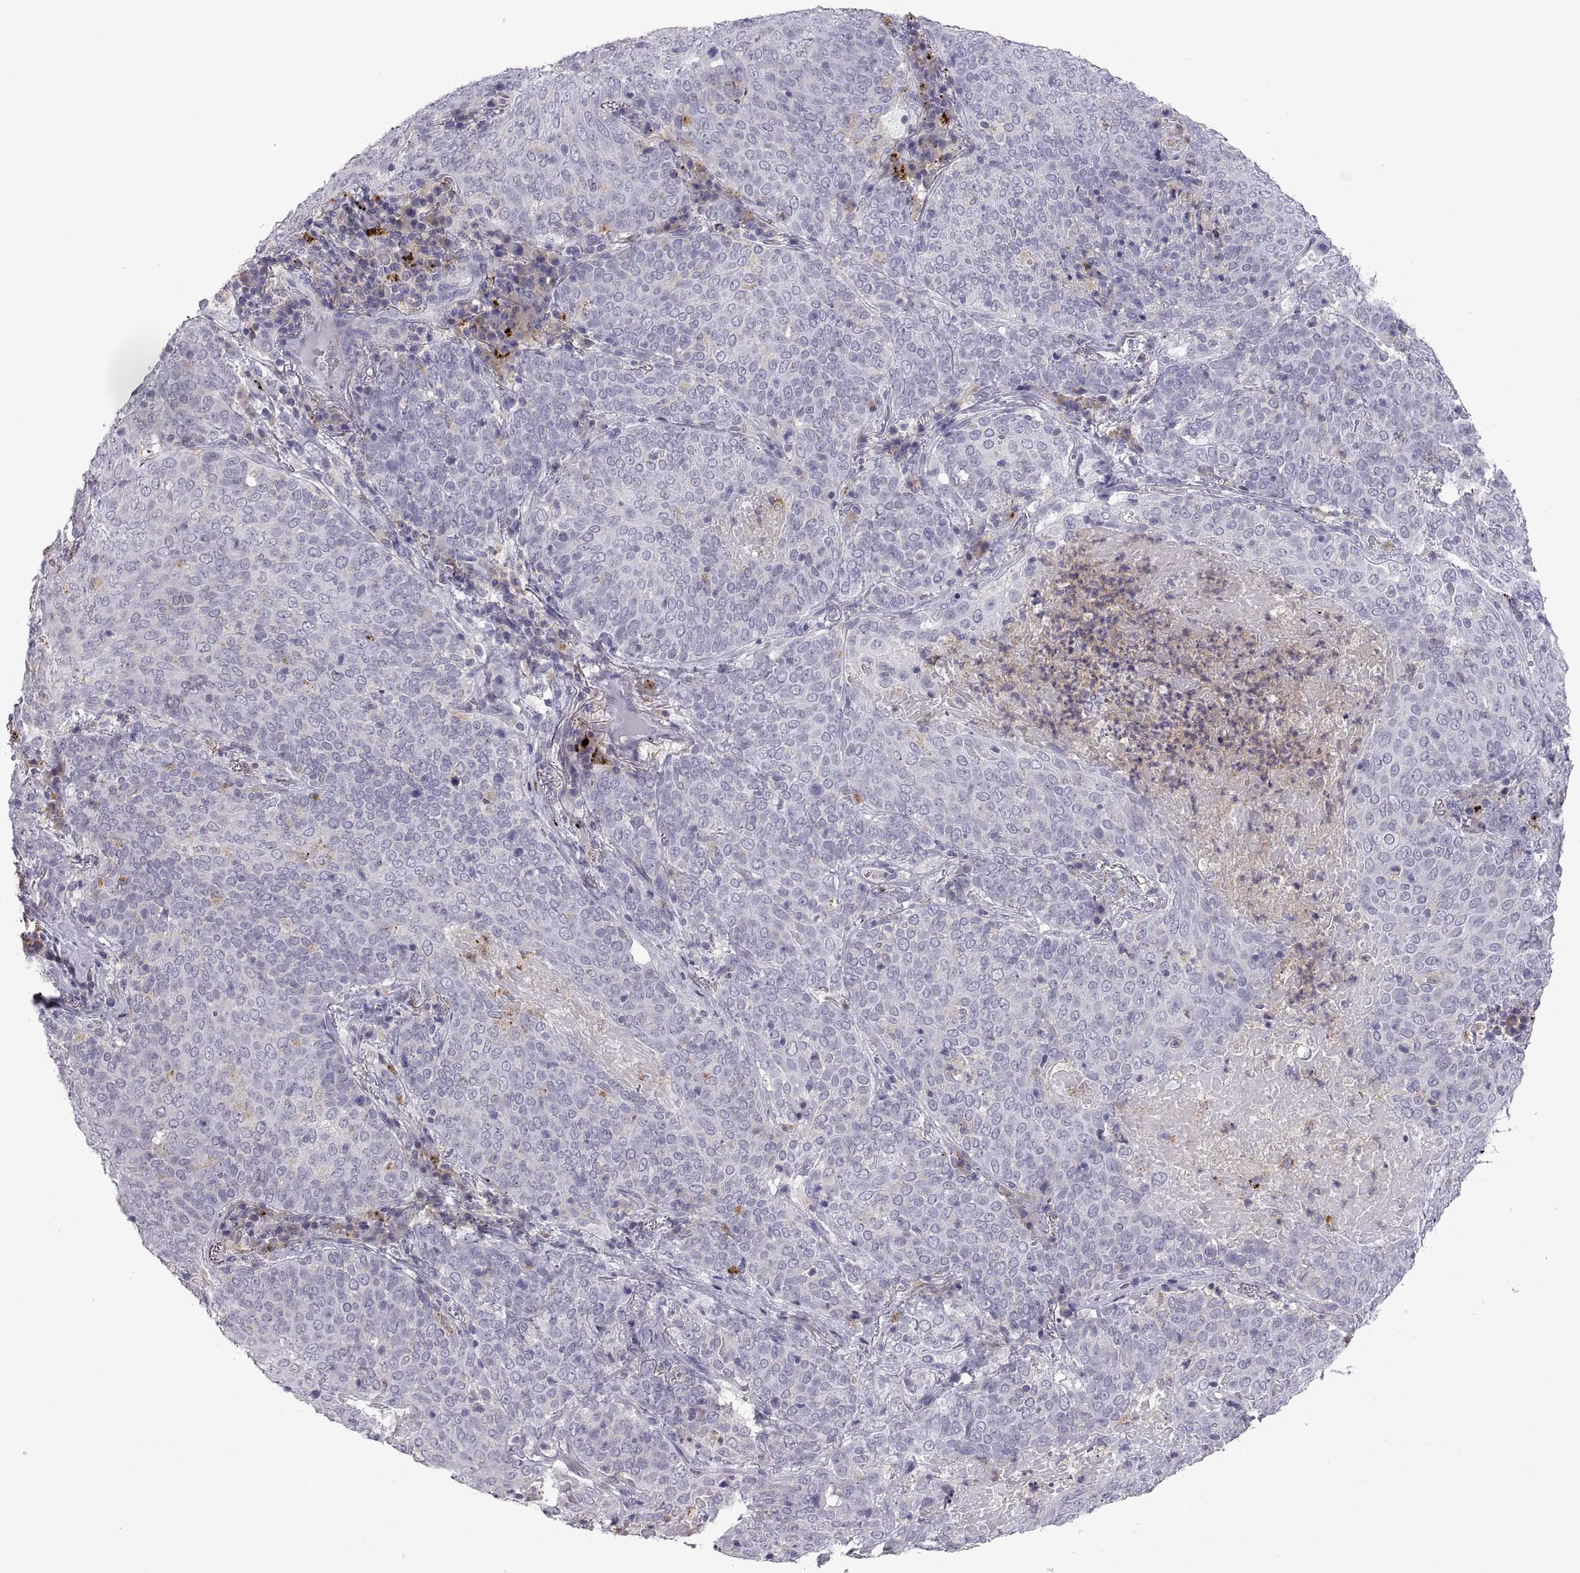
{"staining": {"intensity": "negative", "quantity": "none", "location": "none"}, "tissue": "lung cancer", "cell_type": "Tumor cells", "image_type": "cancer", "snomed": [{"axis": "morphology", "description": "Squamous cell carcinoma, NOS"}, {"axis": "topography", "description": "Lung"}], "caption": "Tumor cells show no significant staining in squamous cell carcinoma (lung).", "gene": "RGS19", "patient": {"sex": "male", "age": 82}}